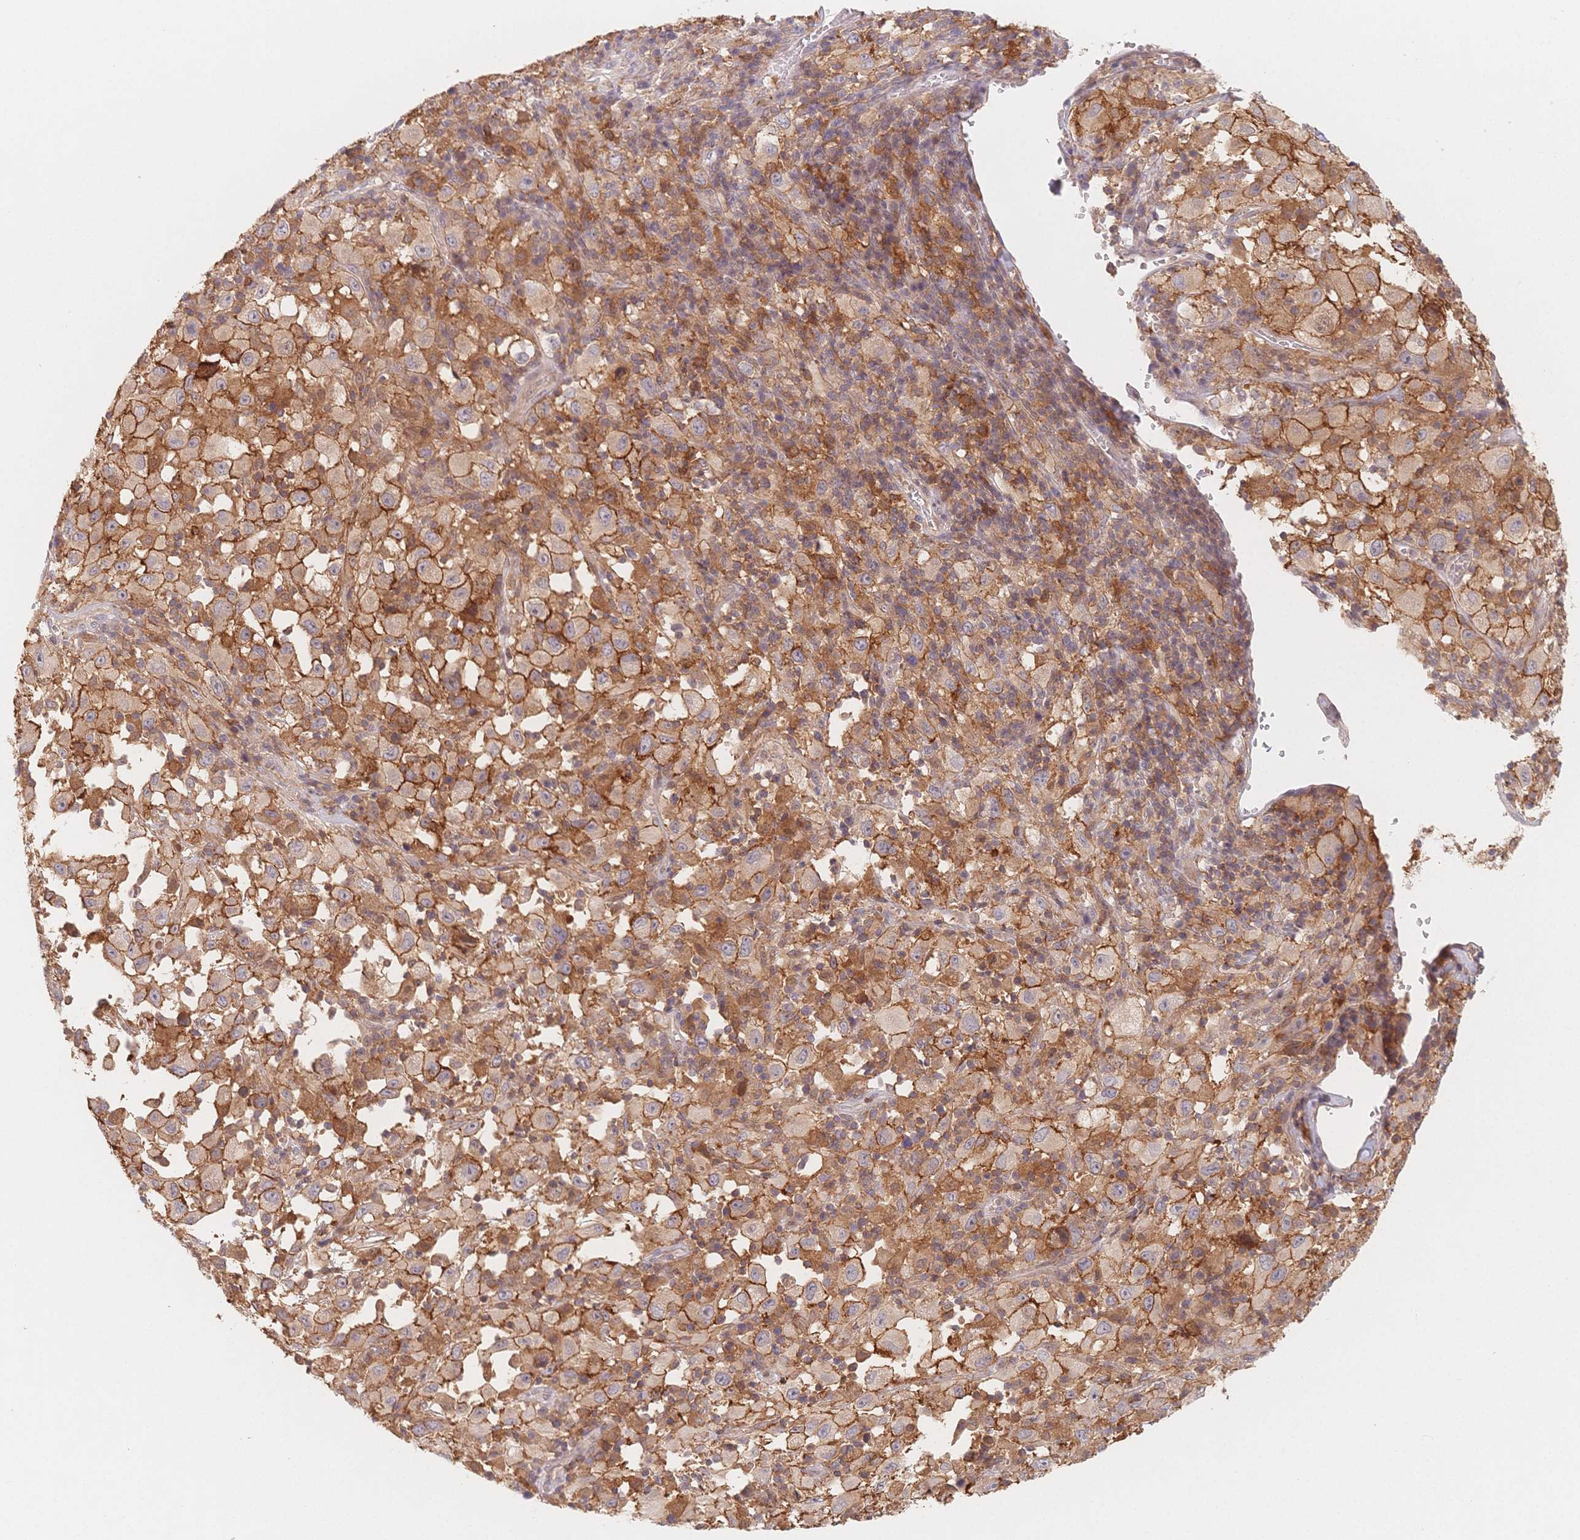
{"staining": {"intensity": "moderate", "quantity": ">75%", "location": "cytoplasmic/membranous"}, "tissue": "melanoma", "cell_type": "Tumor cells", "image_type": "cancer", "snomed": [{"axis": "morphology", "description": "Malignant melanoma, Metastatic site"}, {"axis": "topography", "description": "Soft tissue"}], "caption": "DAB immunohistochemical staining of malignant melanoma (metastatic site) exhibits moderate cytoplasmic/membranous protein staining in approximately >75% of tumor cells.", "gene": "C12orf75", "patient": {"sex": "male", "age": 50}}